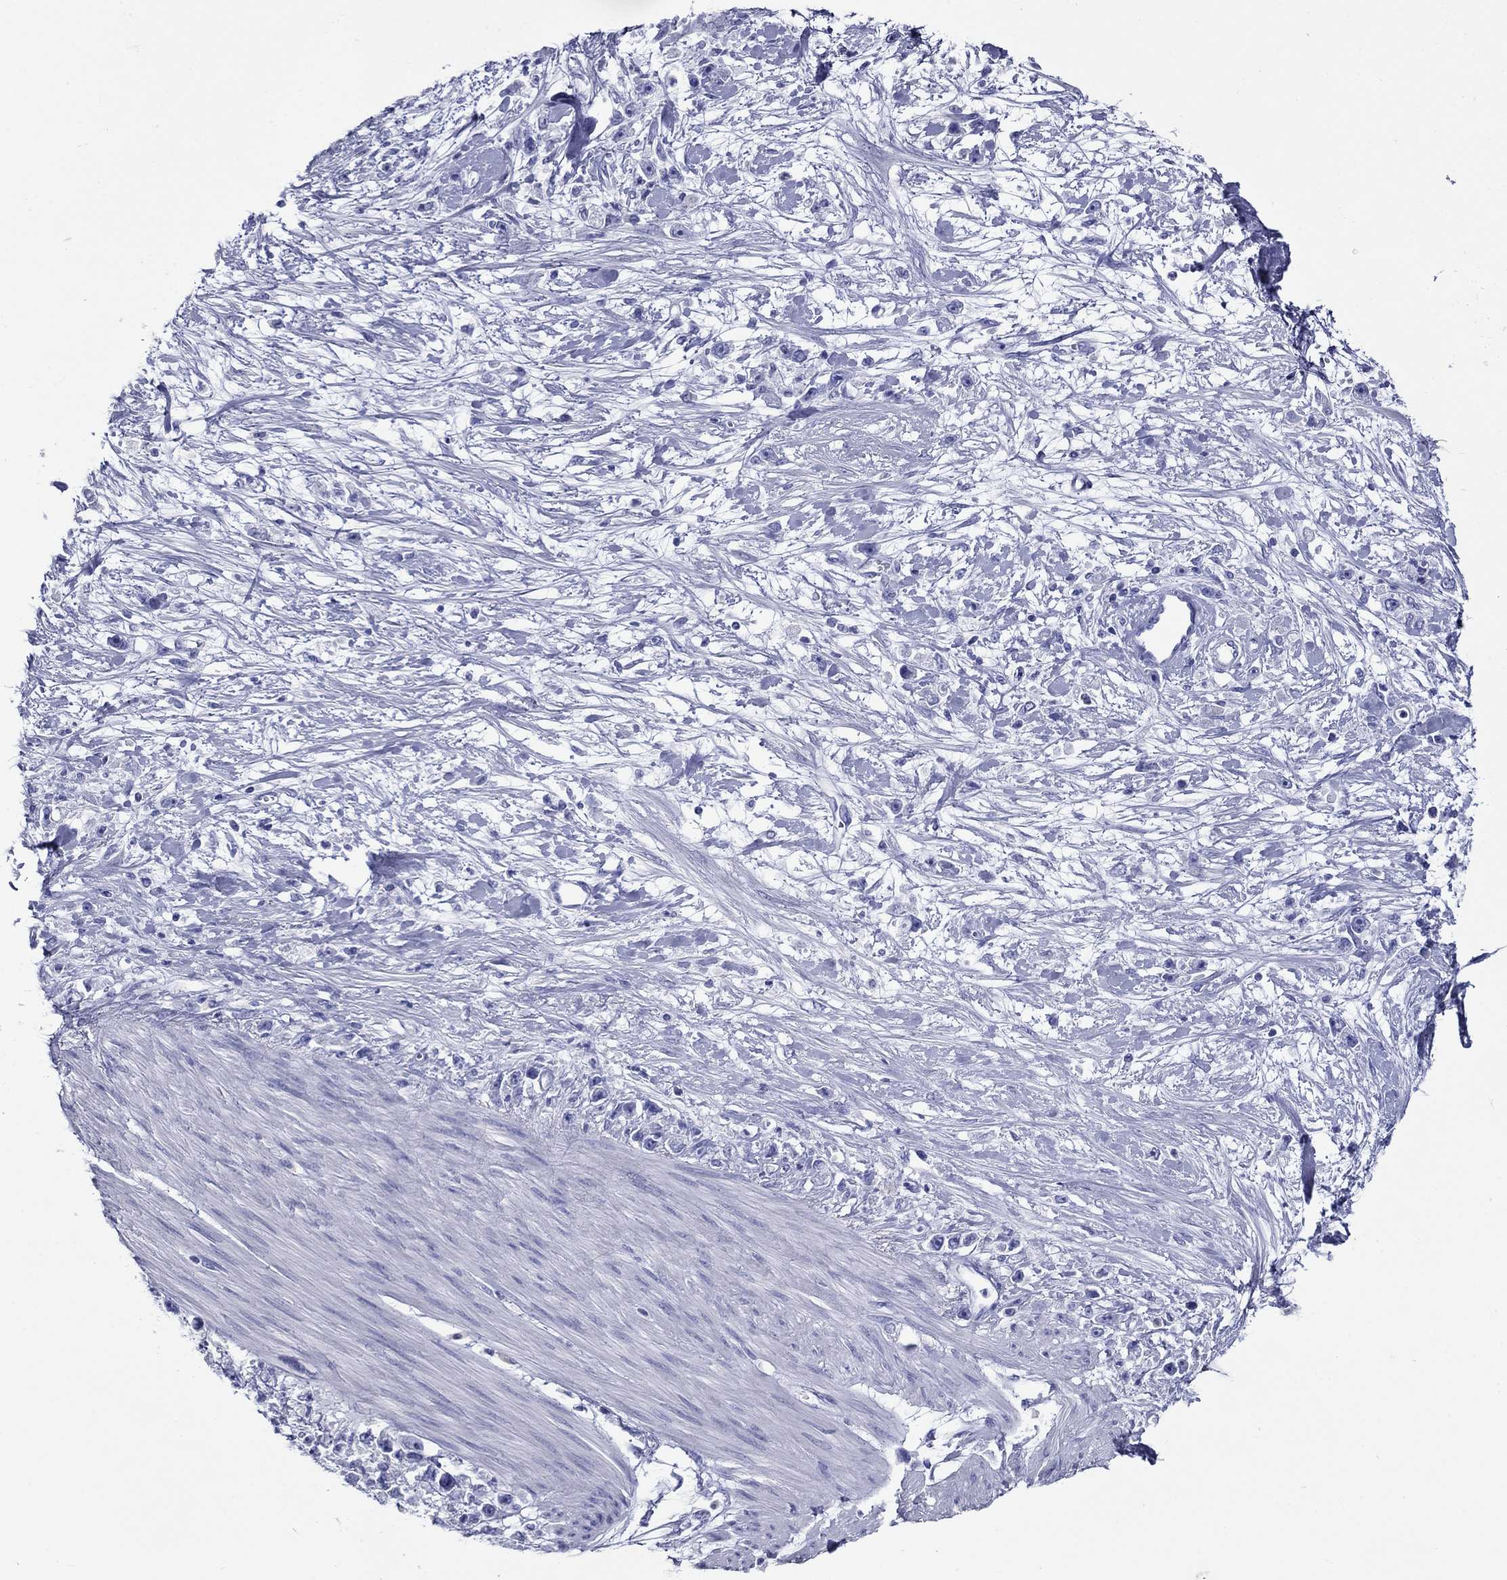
{"staining": {"intensity": "negative", "quantity": "none", "location": "none"}, "tissue": "stomach cancer", "cell_type": "Tumor cells", "image_type": "cancer", "snomed": [{"axis": "morphology", "description": "Adenocarcinoma, NOS"}, {"axis": "topography", "description": "Stomach"}], "caption": "Protein analysis of stomach cancer (adenocarcinoma) reveals no significant staining in tumor cells.", "gene": "GIP", "patient": {"sex": "female", "age": 59}}